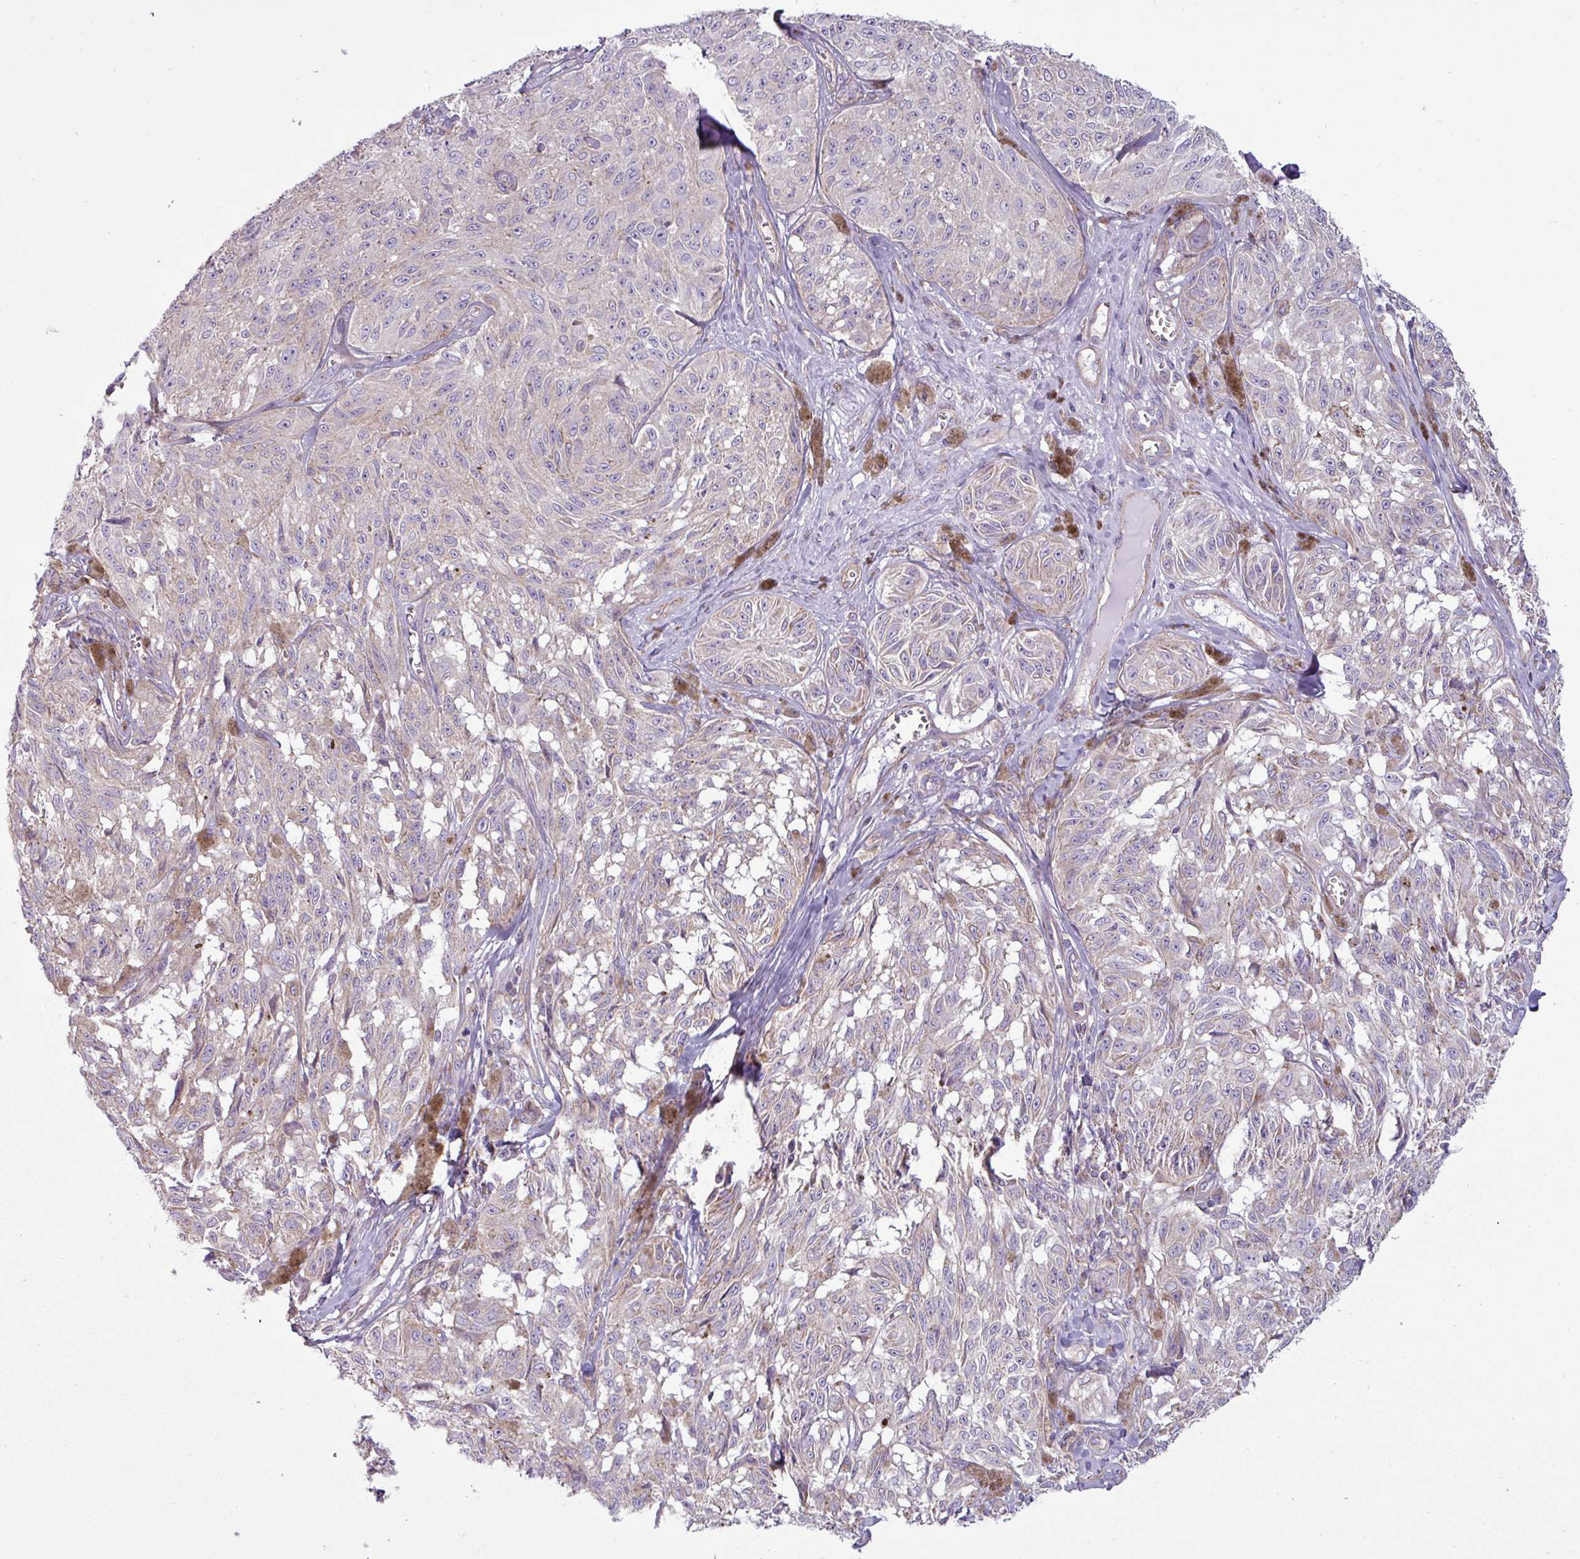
{"staining": {"intensity": "negative", "quantity": "none", "location": "none"}, "tissue": "melanoma", "cell_type": "Tumor cells", "image_type": "cancer", "snomed": [{"axis": "morphology", "description": "Malignant melanoma, NOS"}, {"axis": "topography", "description": "Skin"}], "caption": "Tumor cells show no significant protein positivity in melanoma.", "gene": "BTN2A2", "patient": {"sex": "male", "age": 68}}